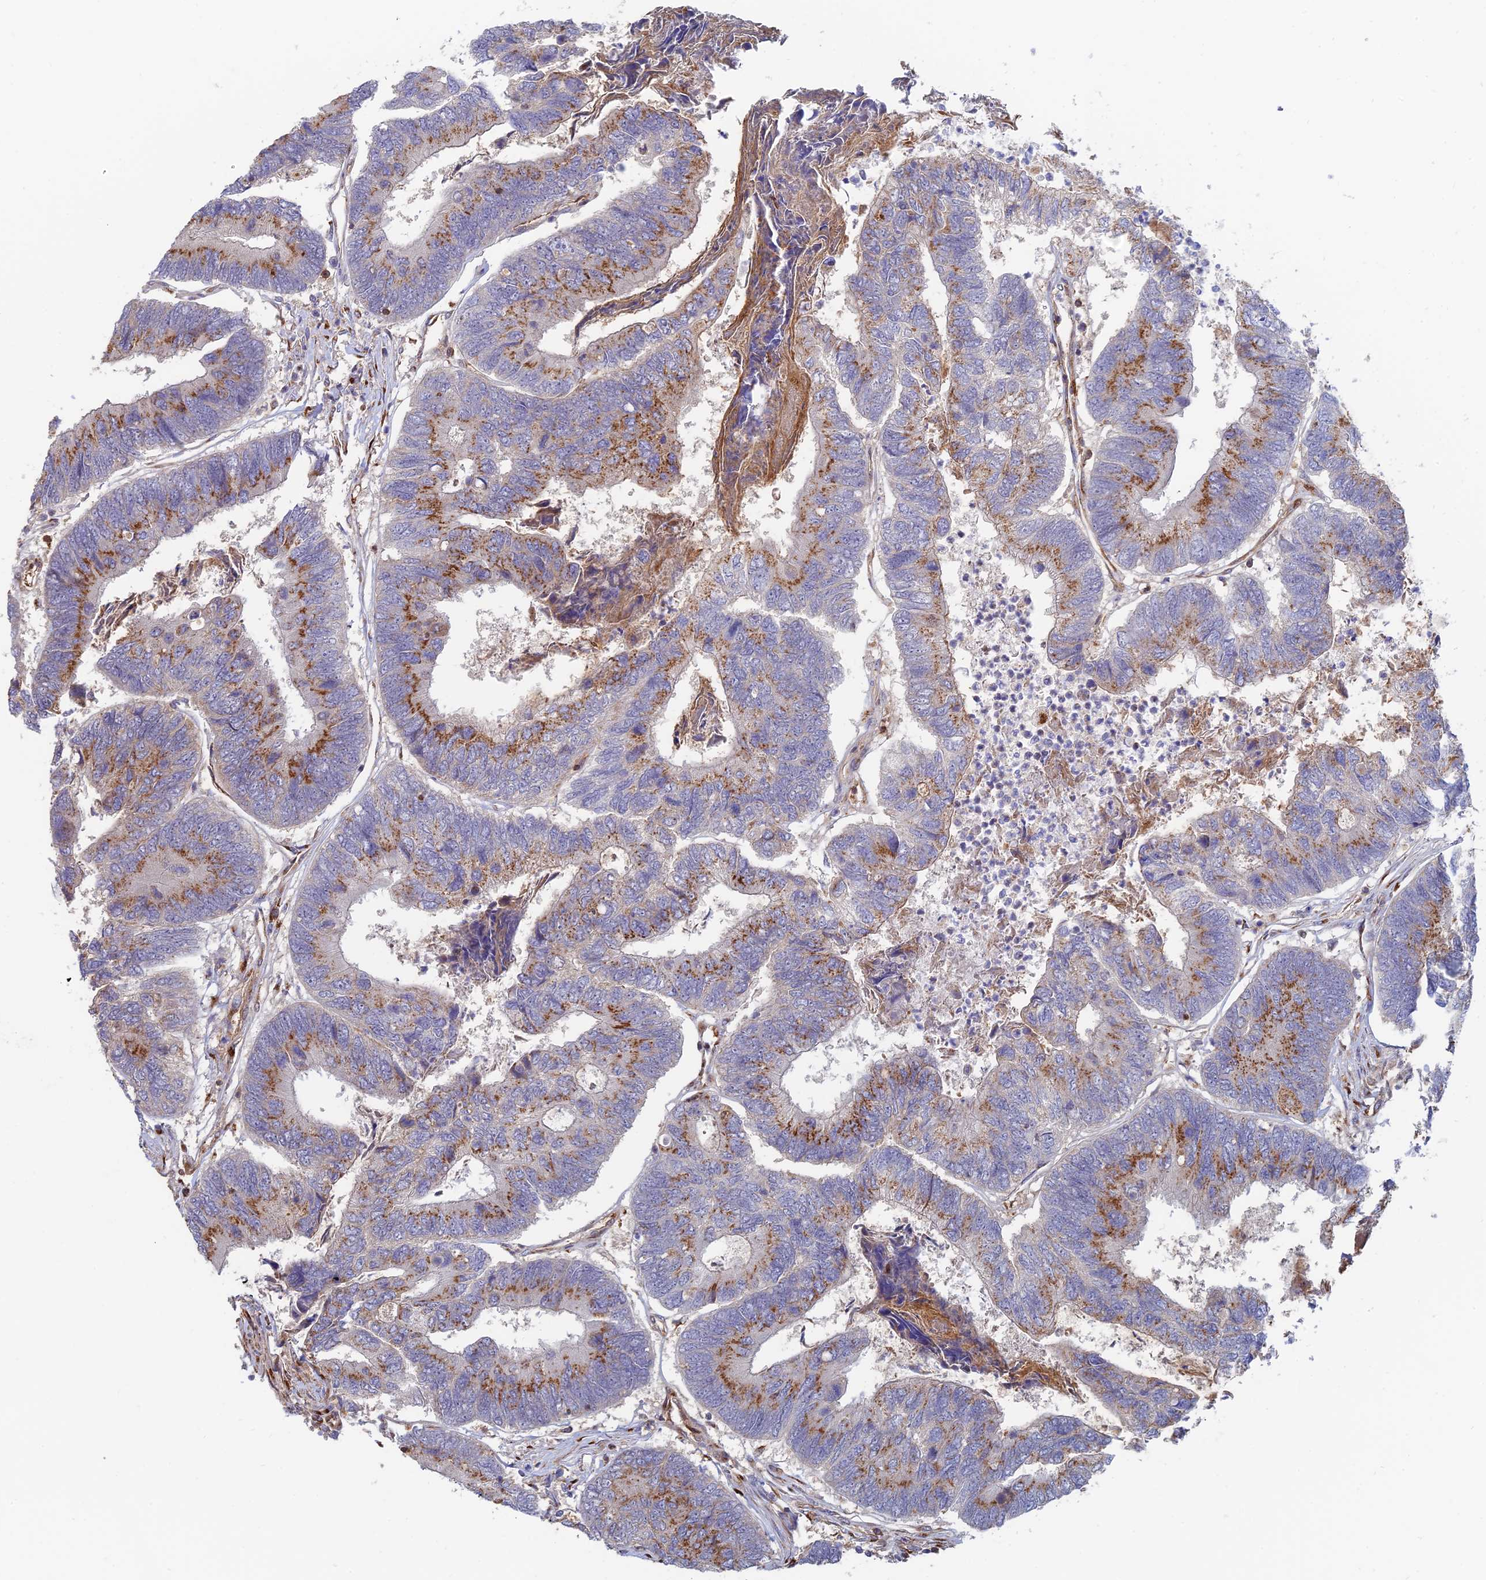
{"staining": {"intensity": "moderate", "quantity": ">75%", "location": "cytoplasmic/membranous"}, "tissue": "colorectal cancer", "cell_type": "Tumor cells", "image_type": "cancer", "snomed": [{"axis": "morphology", "description": "Adenocarcinoma, NOS"}, {"axis": "topography", "description": "Colon"}], "caption": "The photomicrograph shows staining of colorectal cancer (adenocarcinoma), revealing moderate cytoplasmic/membranous protein positivity (brown color) within tumor cells.", "gene": "HS2ST1", "patient": {"sex": "female", "age": 67}}